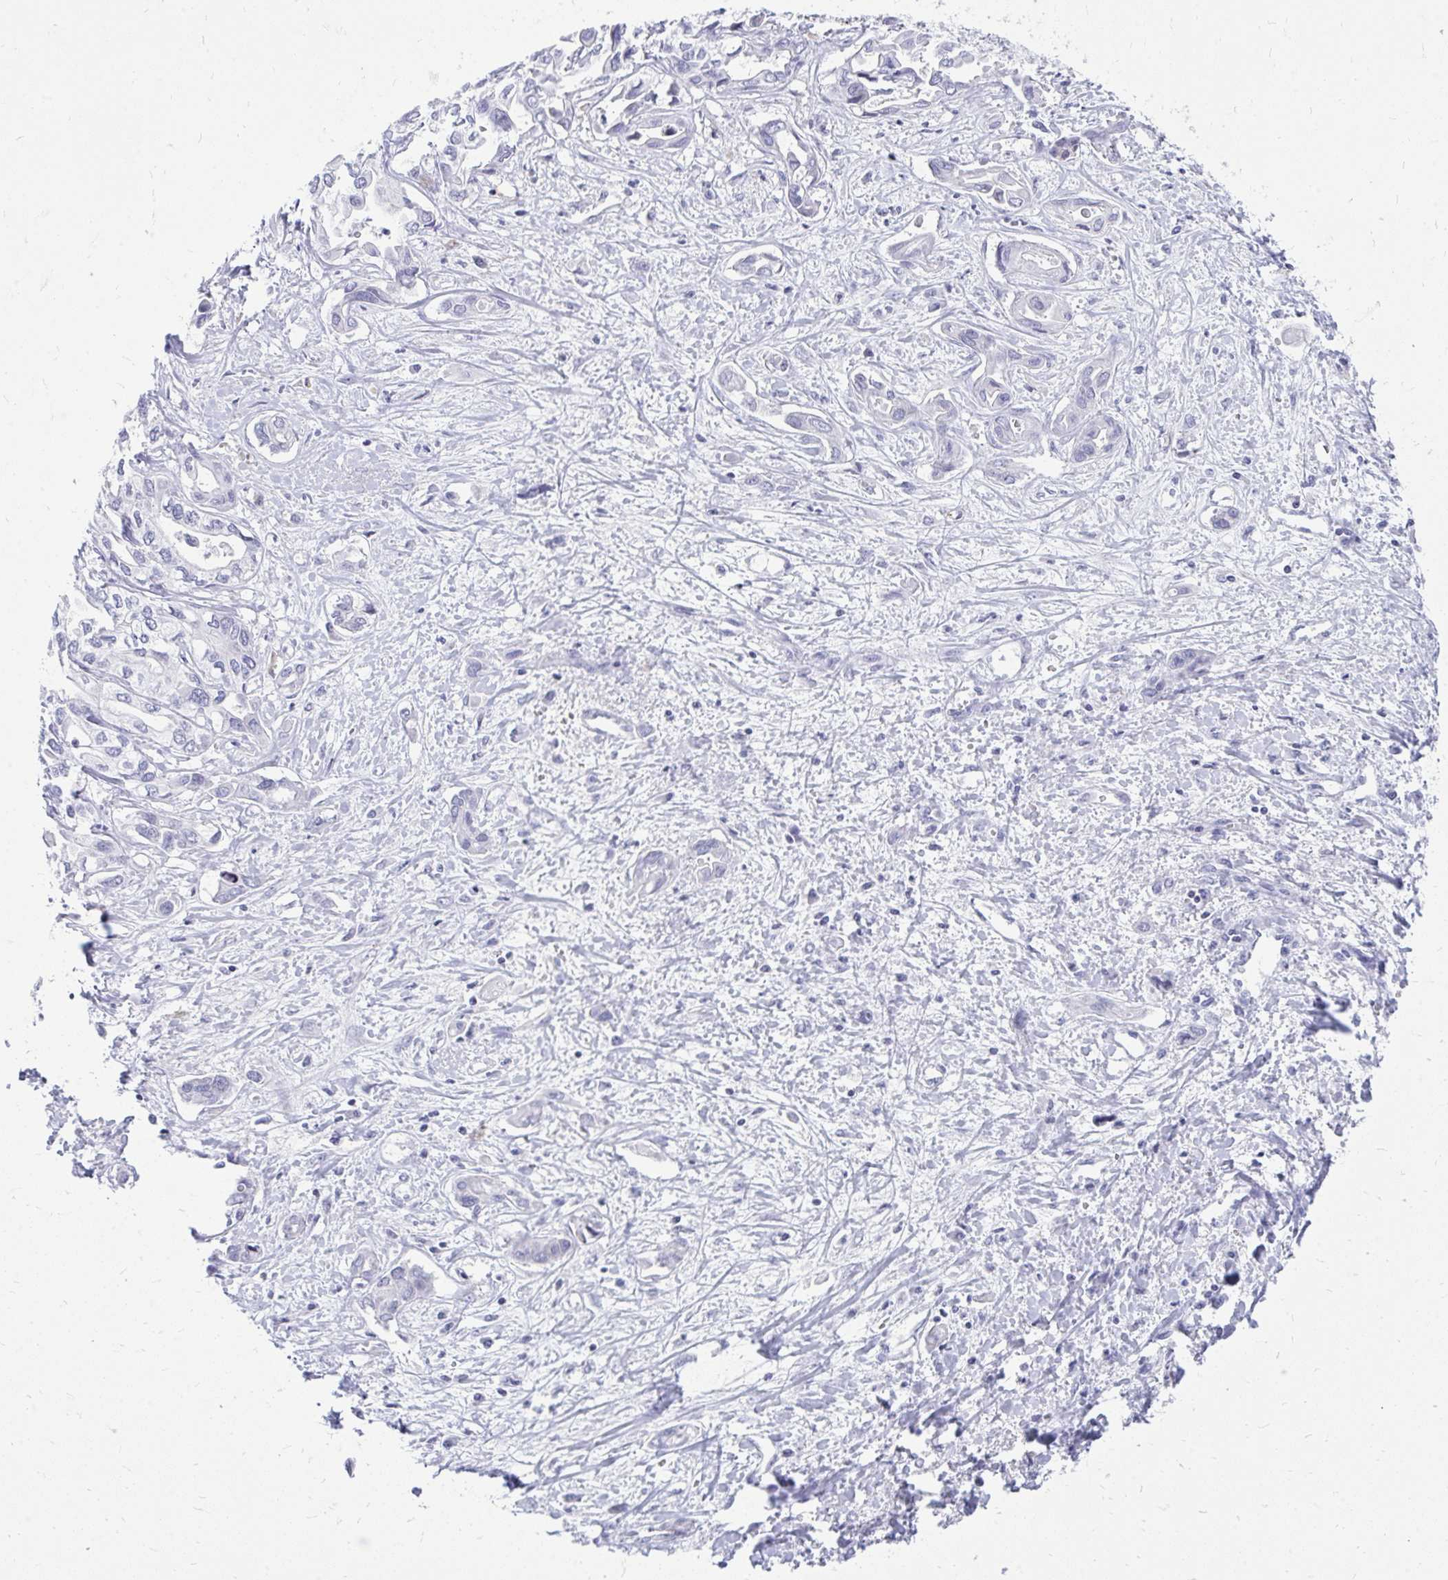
{"staining": {"intensity": "negative", "quantity": "none", "location": "none"}, "tissue": "liver cancer", "cell_type": "Tumor cells", "image_type": "cancer", "snomed": [{"axis": "morphology", "description": "Cholangiocarcinoma"}, {"axis": "topography", "description": "Liver"}], "caption": "IHC photomicrograph of neoplastic tissue: human liver cancer stained with DAB displays no significant protein staining in tumor cells. The staining is performed using DAB brown chromogen with nuclei counter-stained in using hematoxylin.", "gene": "GABRA1", "patient": {"sex": "female", "age": 64}}